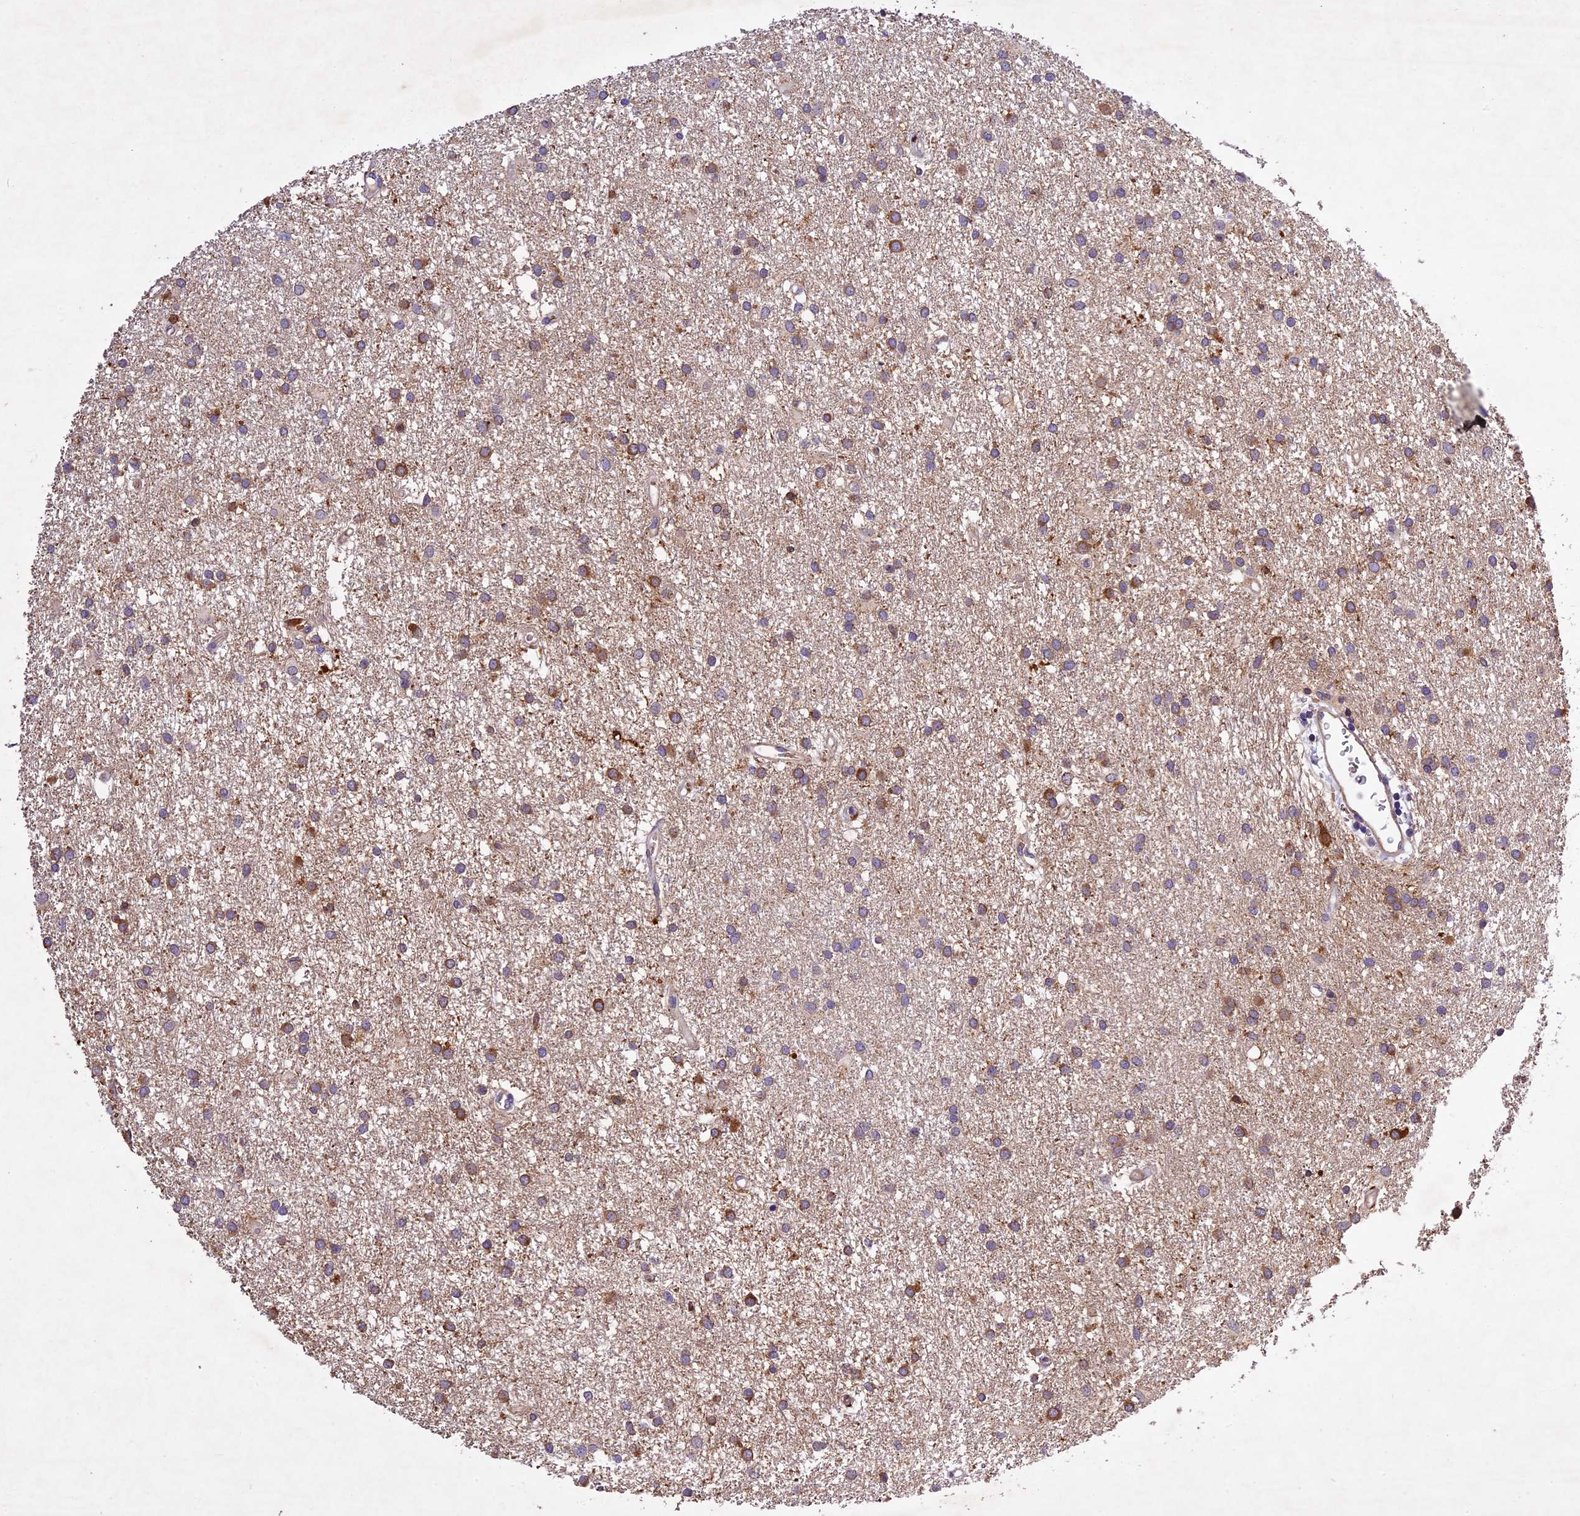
{"staining": {"intensity": "moderate", "quantity": "25%-75%", "location": "cytoplasmic/membranous"}, "tissue": "glioma", "cell_type": "Tumor cells", "image_type": "cancer", "snomed": [{"axis": "morphology", "description": "Glioma, malignant, High grade"}, {"axis": "topography", "description": "Brain"}], "caption": "Immunohistochemistry histopathology image of glioma stained for a protein (brown), which shows medium levels of moderate cytoplasmic/membranous positivity in approximately 25%-75% of tumor cells.", "gene": "CILP2", "patient": {"sex": "male", "age": 77}}